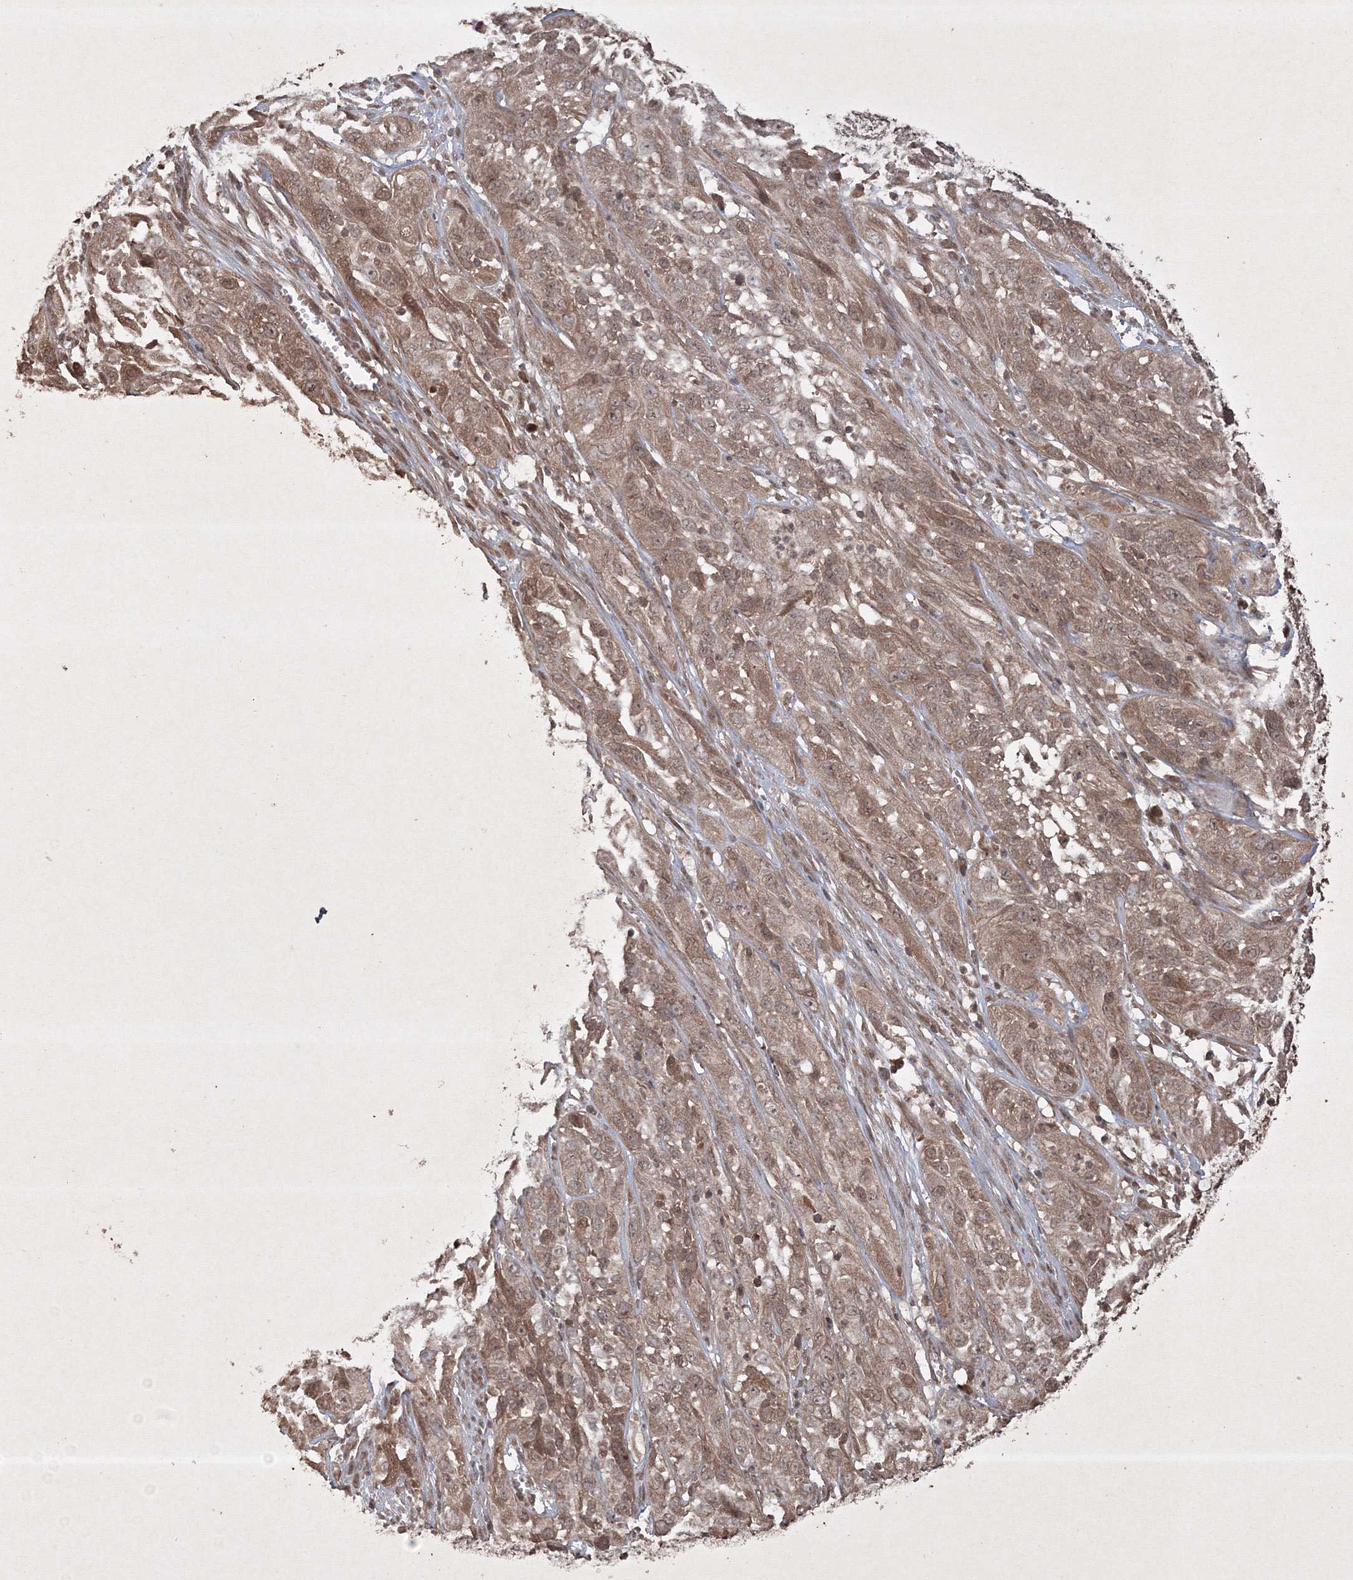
{"staining": {"intensity": "weak", "quantity": ">75%", "location": "cytoplasmic/membranous,nuclear"}, "tissue": "cervical cancer", "cell_type": "Tumor cells", "image_type": "cancer", "snomed": [{"axis": "morphology", "description": "Squamous cell carcinoma, NOS"}, {"axis": "topography", "description": "Cervix"}], "caption": "Immunohistochemical staining of human cervical cancer (squamous cell carcinoma) reveals low levels of weak cytoplasmic/membranous and nuclear protein staining in approximately >75% of tumor cells.", "gene": "PELI3", "patient": {"sex": "female", "age": 32}}